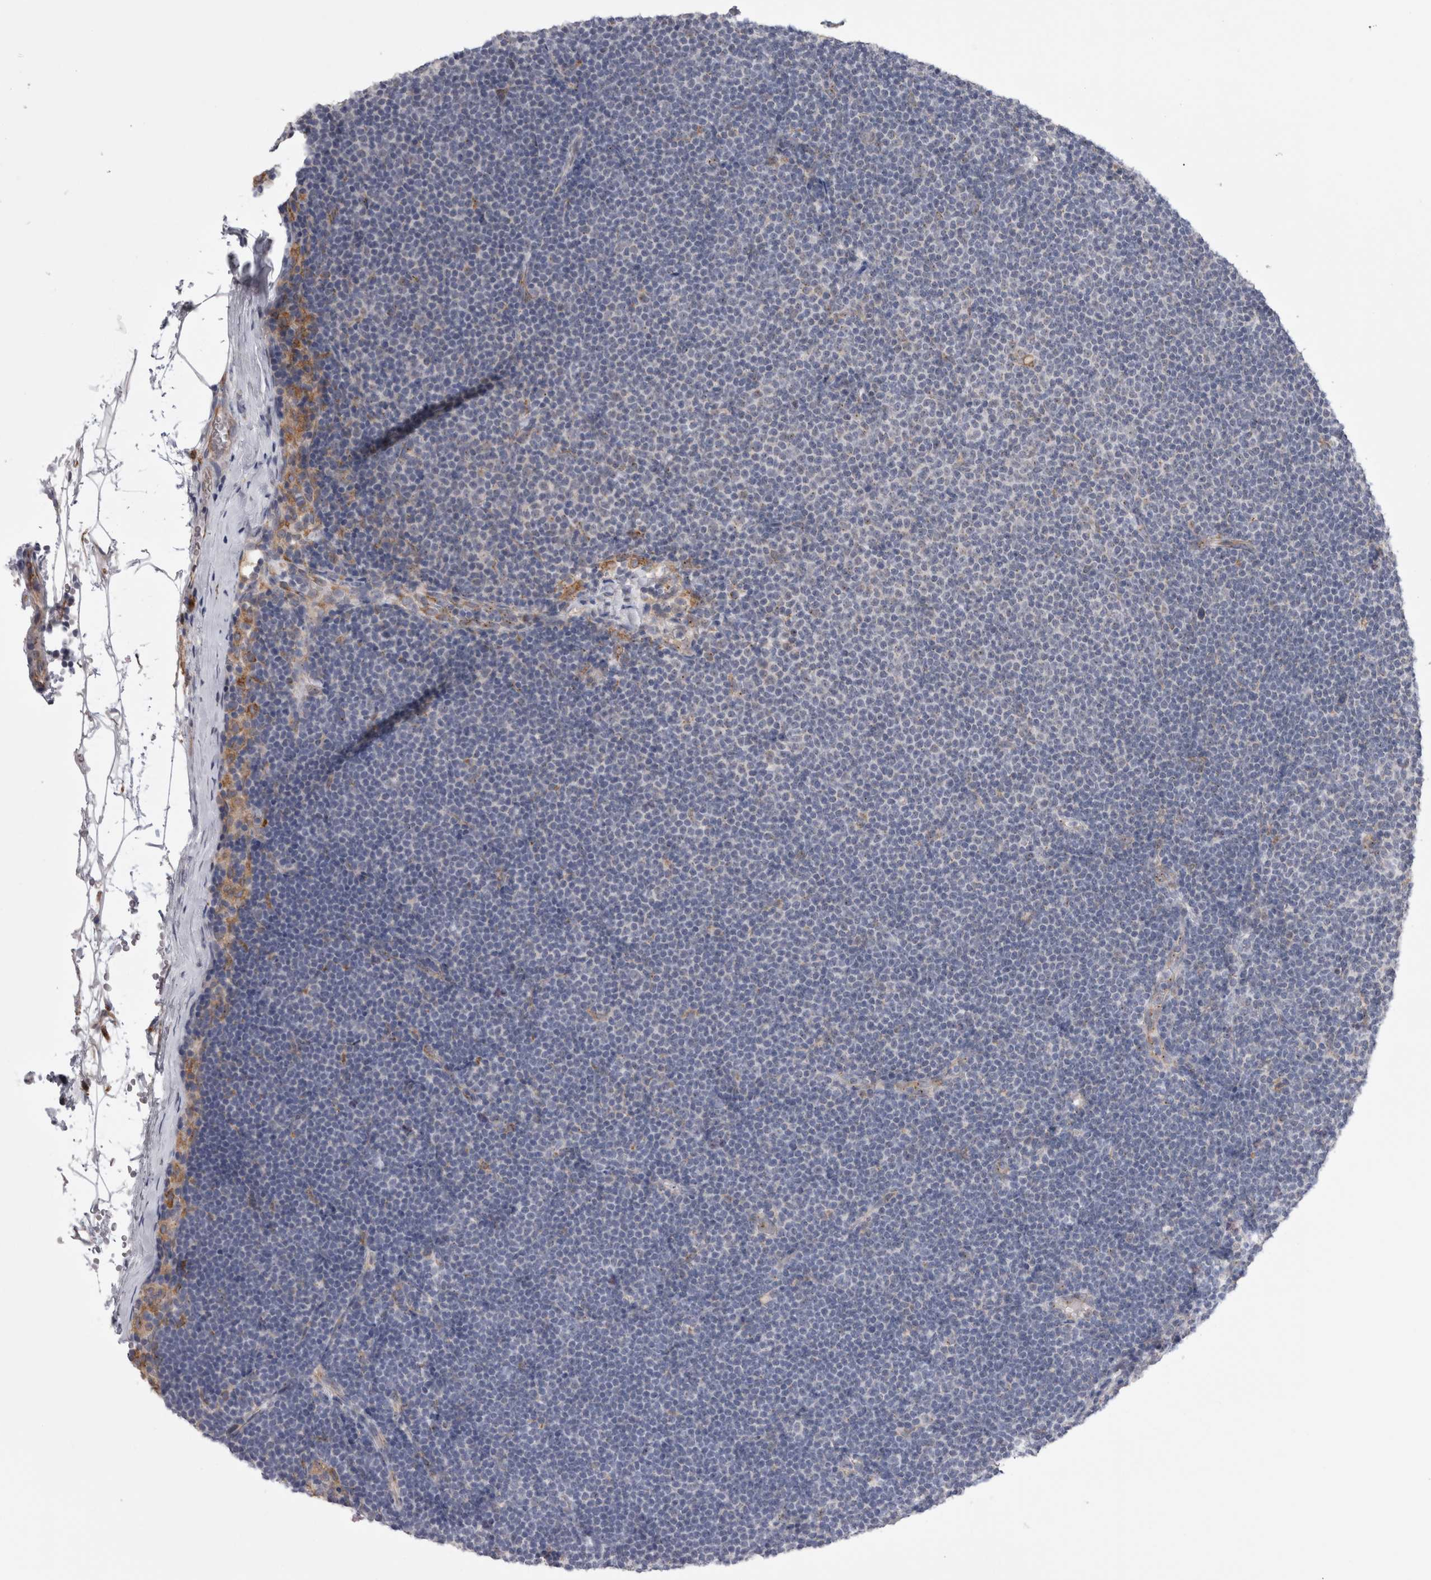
{"staining": {"intensity": "negative", "quantity": "none", "location": "none"}, "tissue": "lymphoma", "cell_type": "Tumor cells", "image_type": "cancer", "snomed": [{"axis": "morphology", "description": "Malignant lymphoma, non-Hodgkin's type, Low grade"}, {"axis": "topography", "description": "Lymph node"}], "caption": "Protein analysis of malignant lymphoma, non-Hodgkin's type (low-grade) displays no significant staining in tumor cells.", "gene": "ZNF341", "patient": {"sex": "female", "age": 53}}